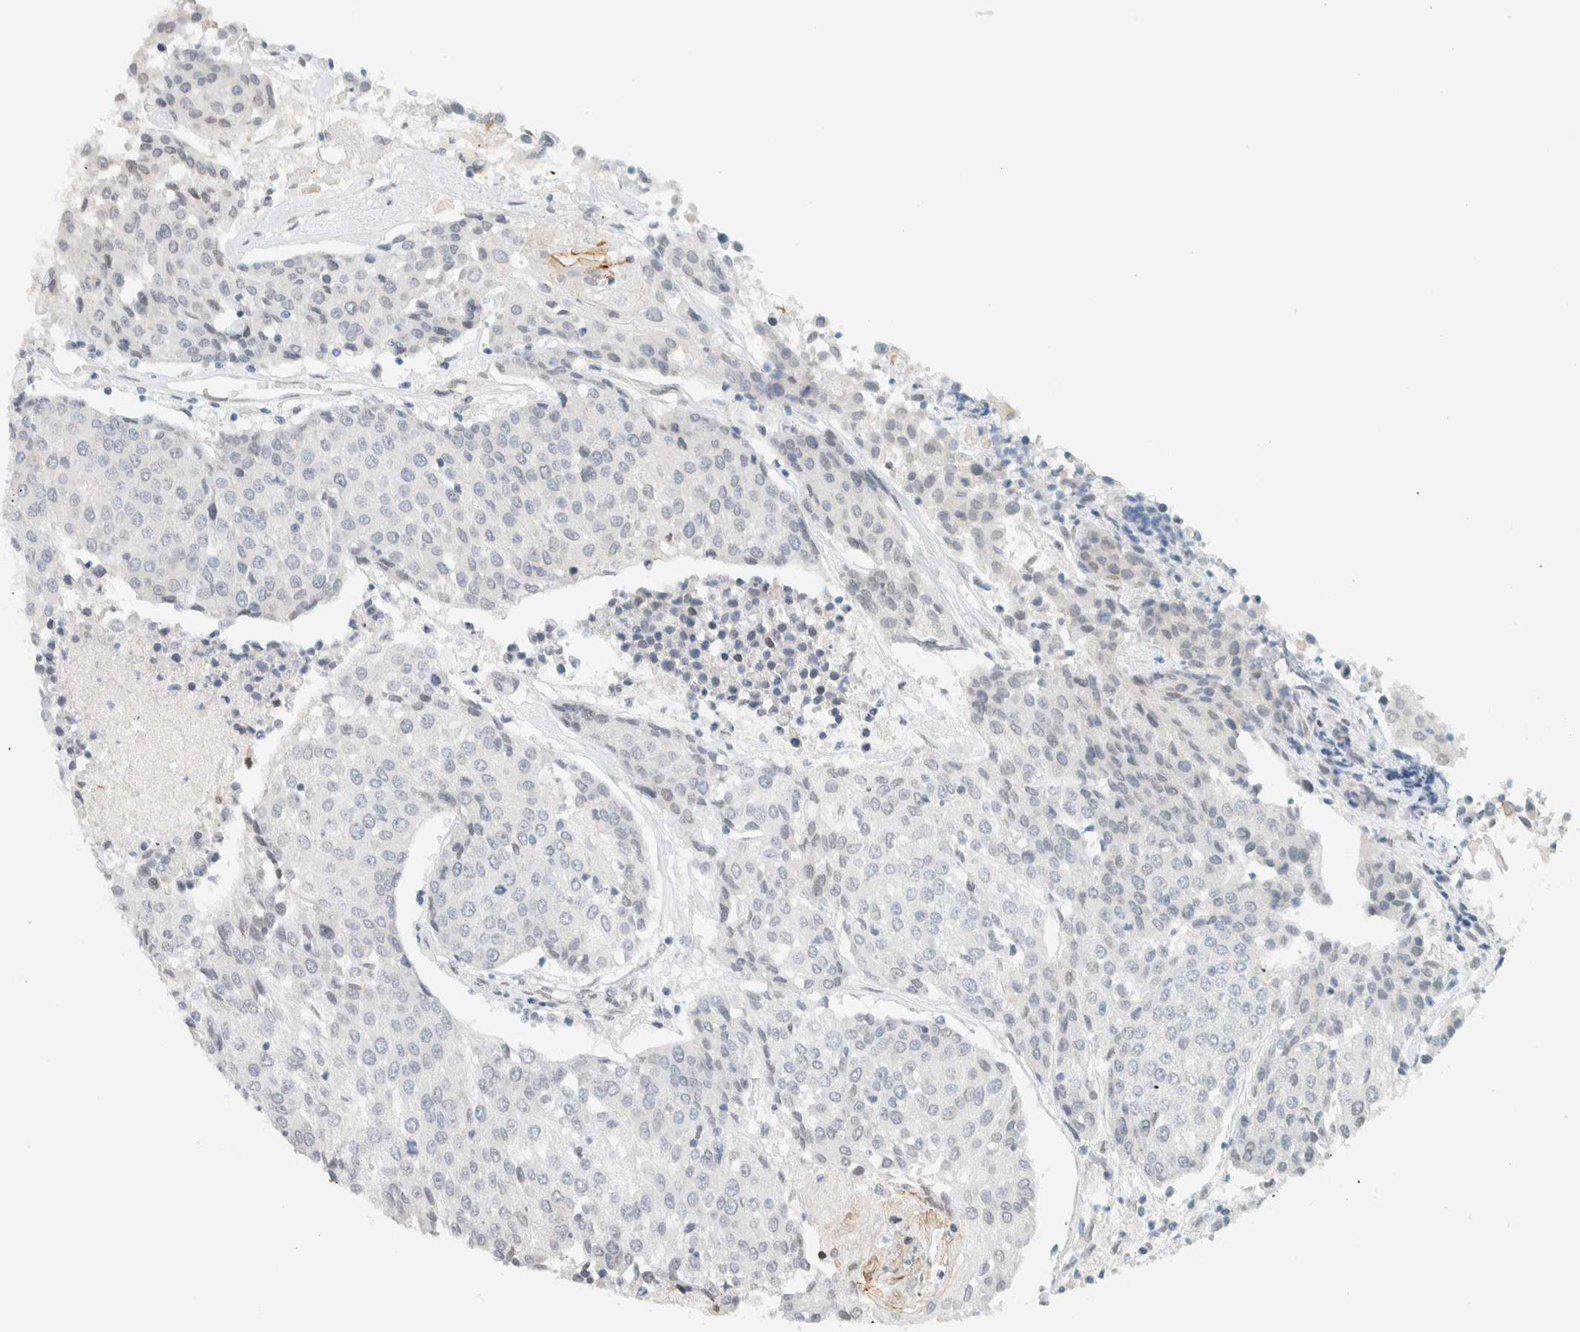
{"staining": {"intensity": "negative", "quantity": "none", "location": "none"}, "tissue": "urothelial cancer", "cell_type": "Tumor cells", "image_type": "cancer", "snomed": [{"axis": "morphology", "description": "Urothelial carcinoma, High grade"}, {"axis": "topography", "description": "Urinary bladder"}], "caption": "Micrograph shows no protein expression in tumor cells of urothelial cancer tissue.", "gene": "C1QTNF12", "patient": {"sex": "female", "age": 85}}